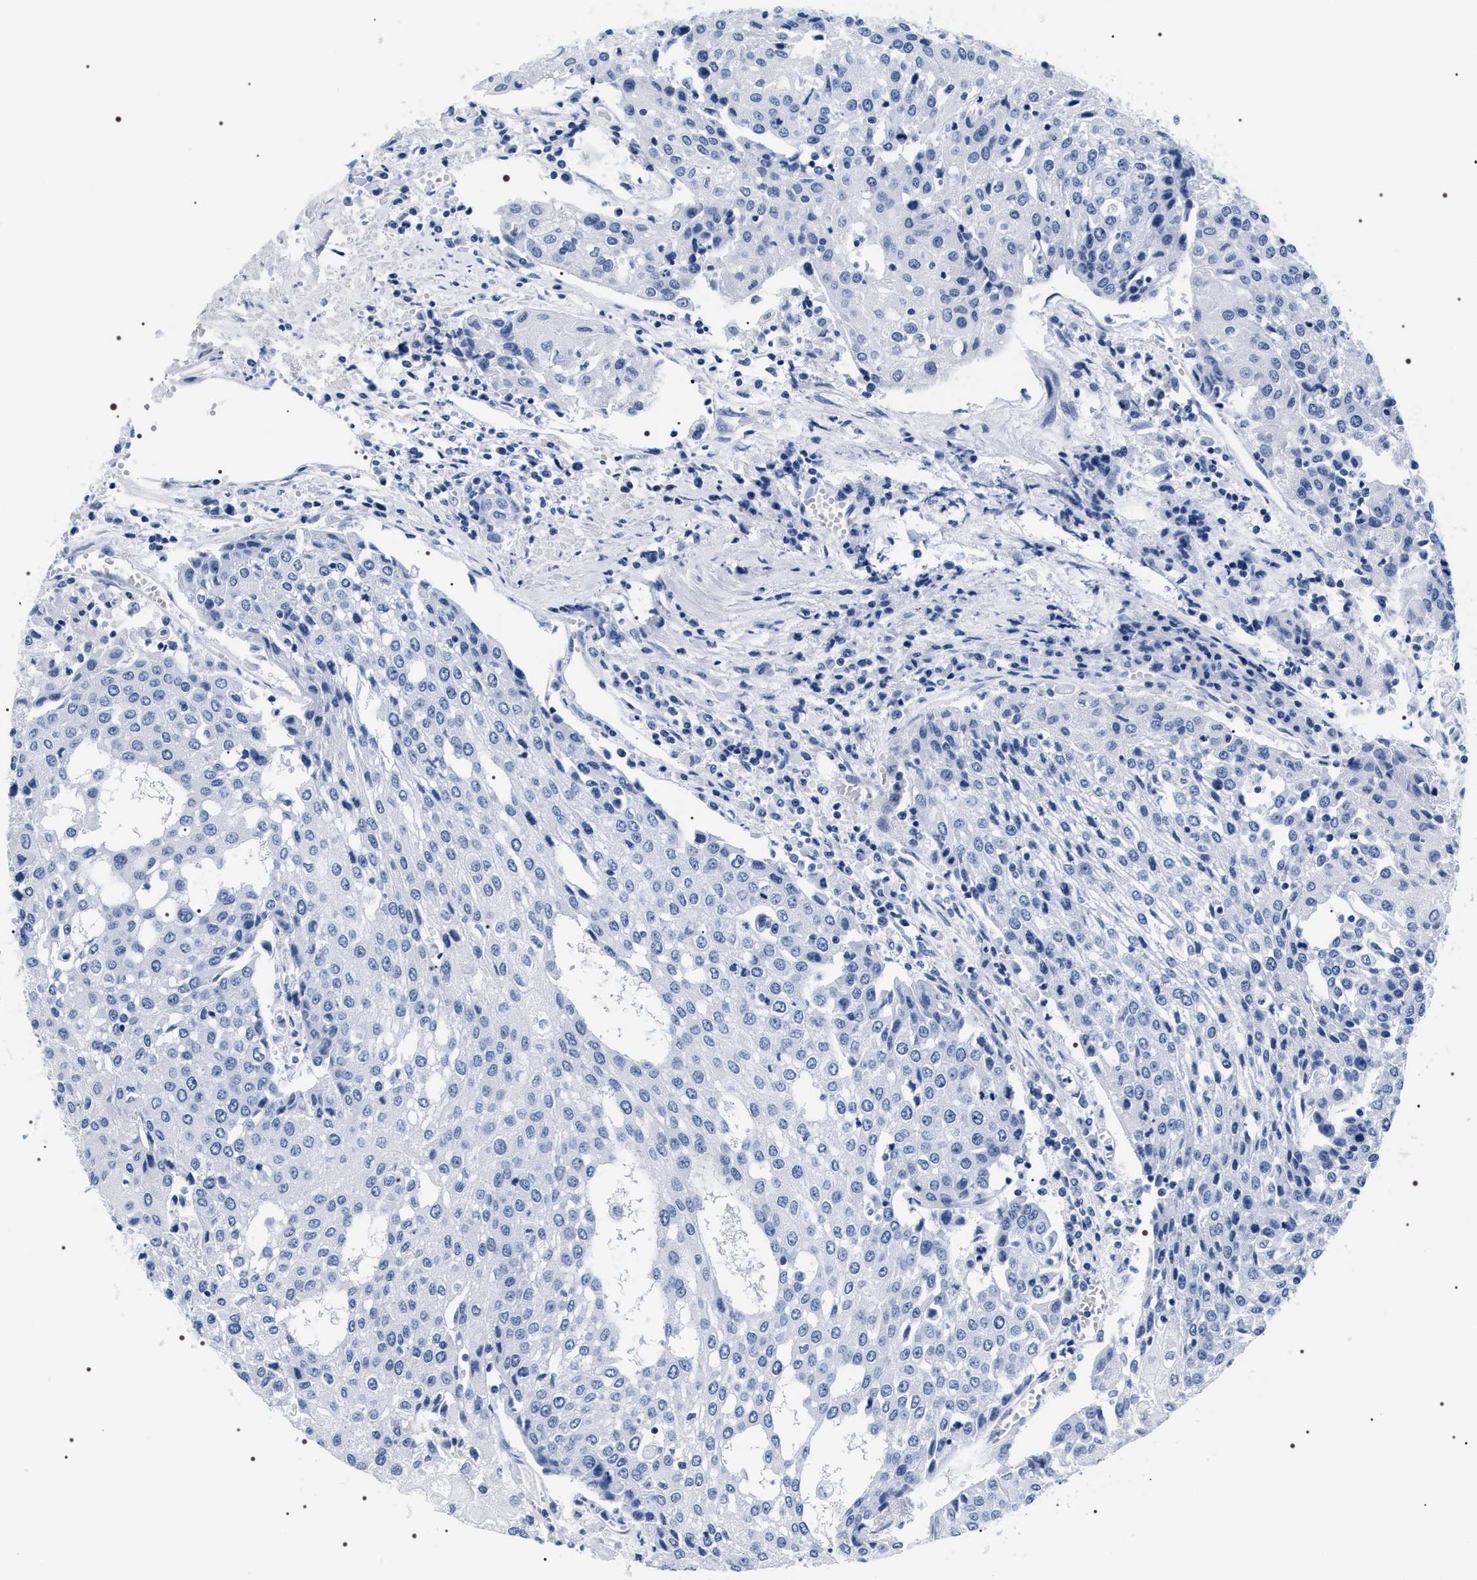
{"staining": {"intensity": "negative", "quantity": "none", "location": "none"}, "tissue": "urothelial cancer", "cell_type": "Tumor cells", "image_type": "cancer", "snomed": [{"axis": "morphology", "description": "Urothelial carcinoma, High grade"}, {"axis": "topography", "description": "Urinary bladder"}], "caption": "Immunohistochemistry (IHC) image of neoplastic tissue: urothelial cancer stained with DAB displays no significant protein expression in tumor cells. (DAB (3,3'-diaminobenzidine) immunohistochemistry, high magnification).", "gene": "ADH4", "patient": {"sex": "female", "age": 85}}